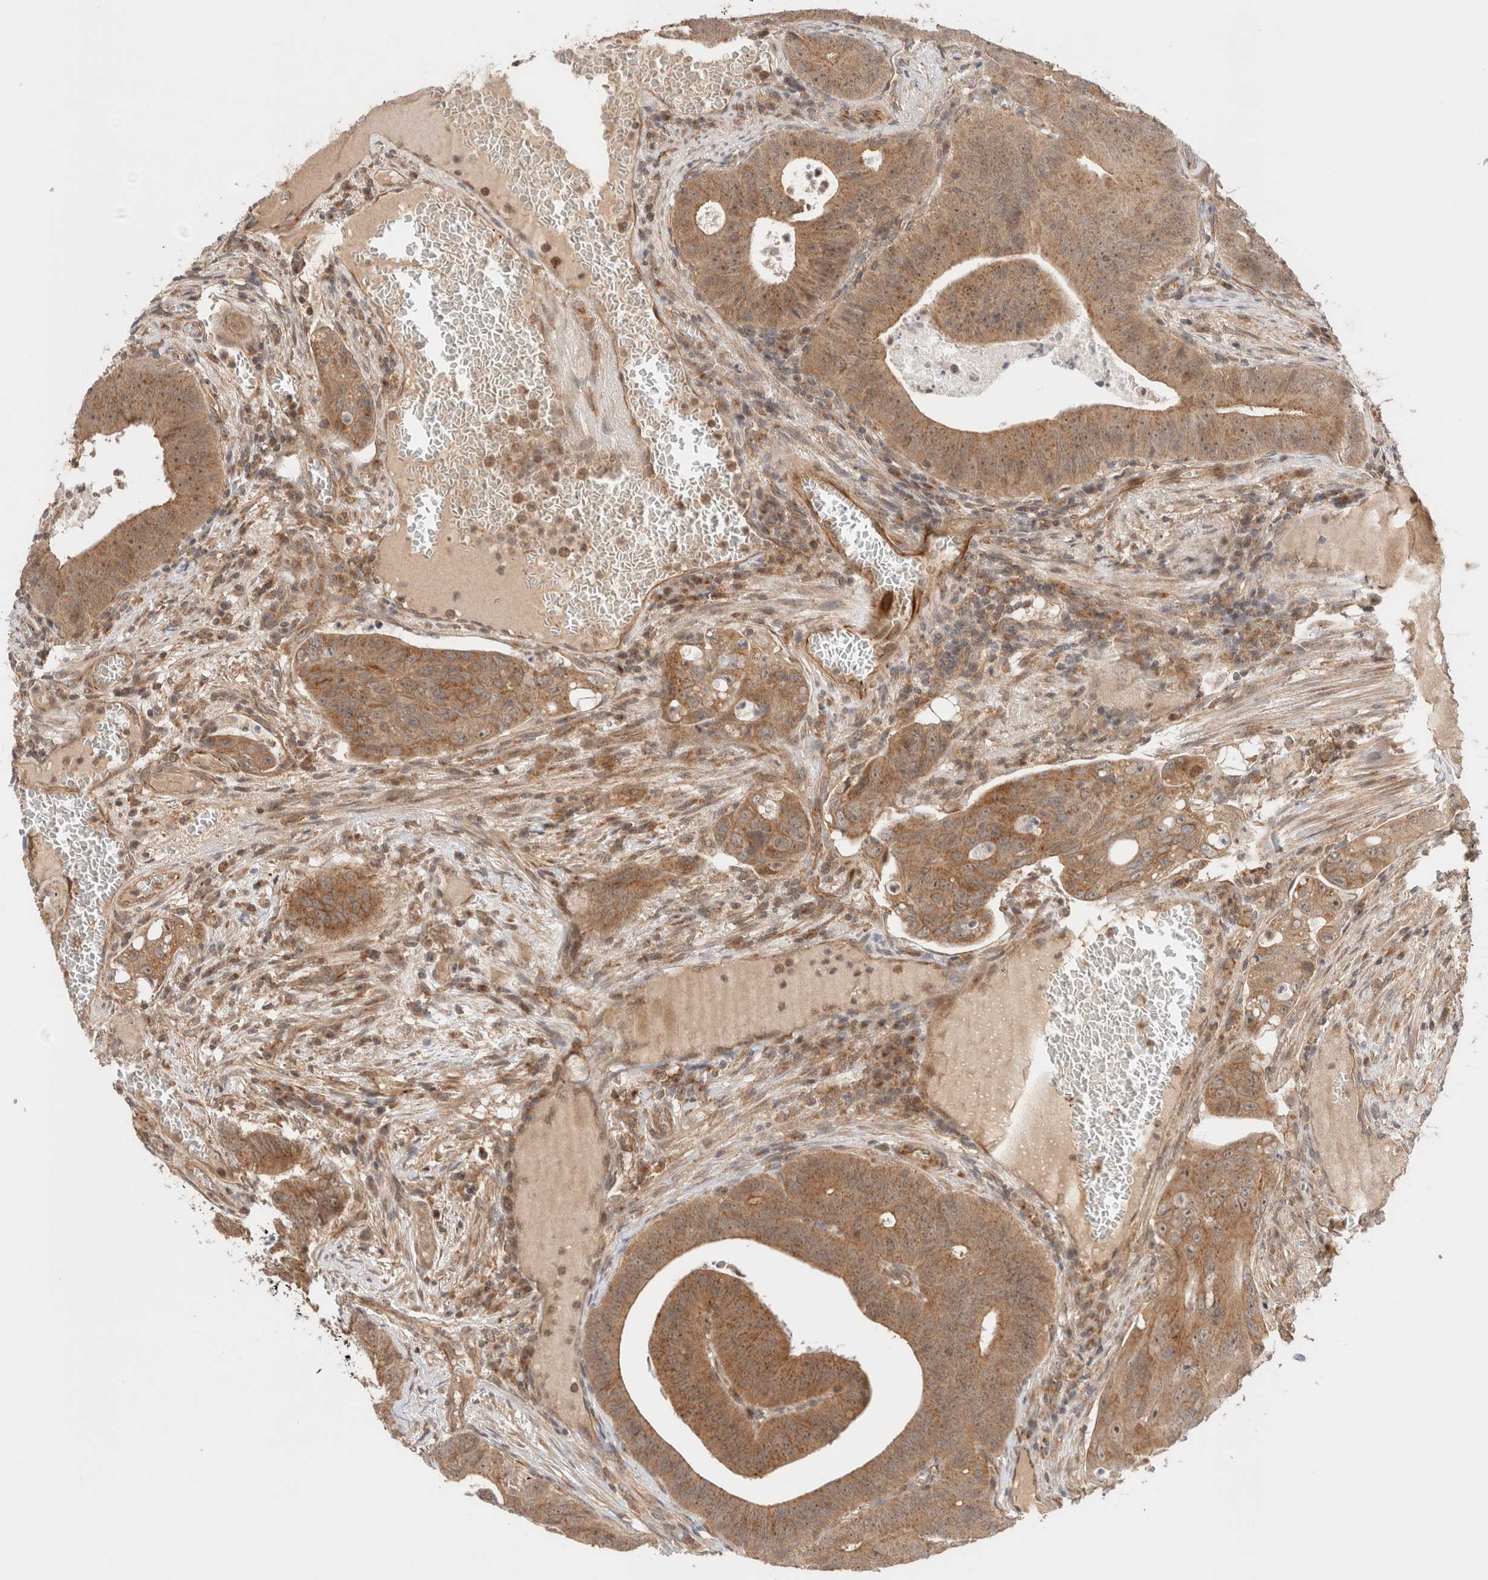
{"staining": {"intensity": "moderate", "quantity": ">75%", "location": "cytoplasmic/membranous,nuclear"}, "tissue": "colorectal cancer", "cell_type": "Tumor cells", "image_type": "cancer", "snomed": [{"axis": "morphology", "description": "Adenocarcinoma, NOS"}, {"axis": "topography", "description": "Colon"}], "caption": "The image displays staining of adenocarcinoma (colorectal), revealing moderate cytoplasmic/membranous and nuclear protein expression (brown color) within tumor cells. Nuclei are stained in blue.", "gene": "SIKE1", "patient": {"sex": "male", "age": 87}}